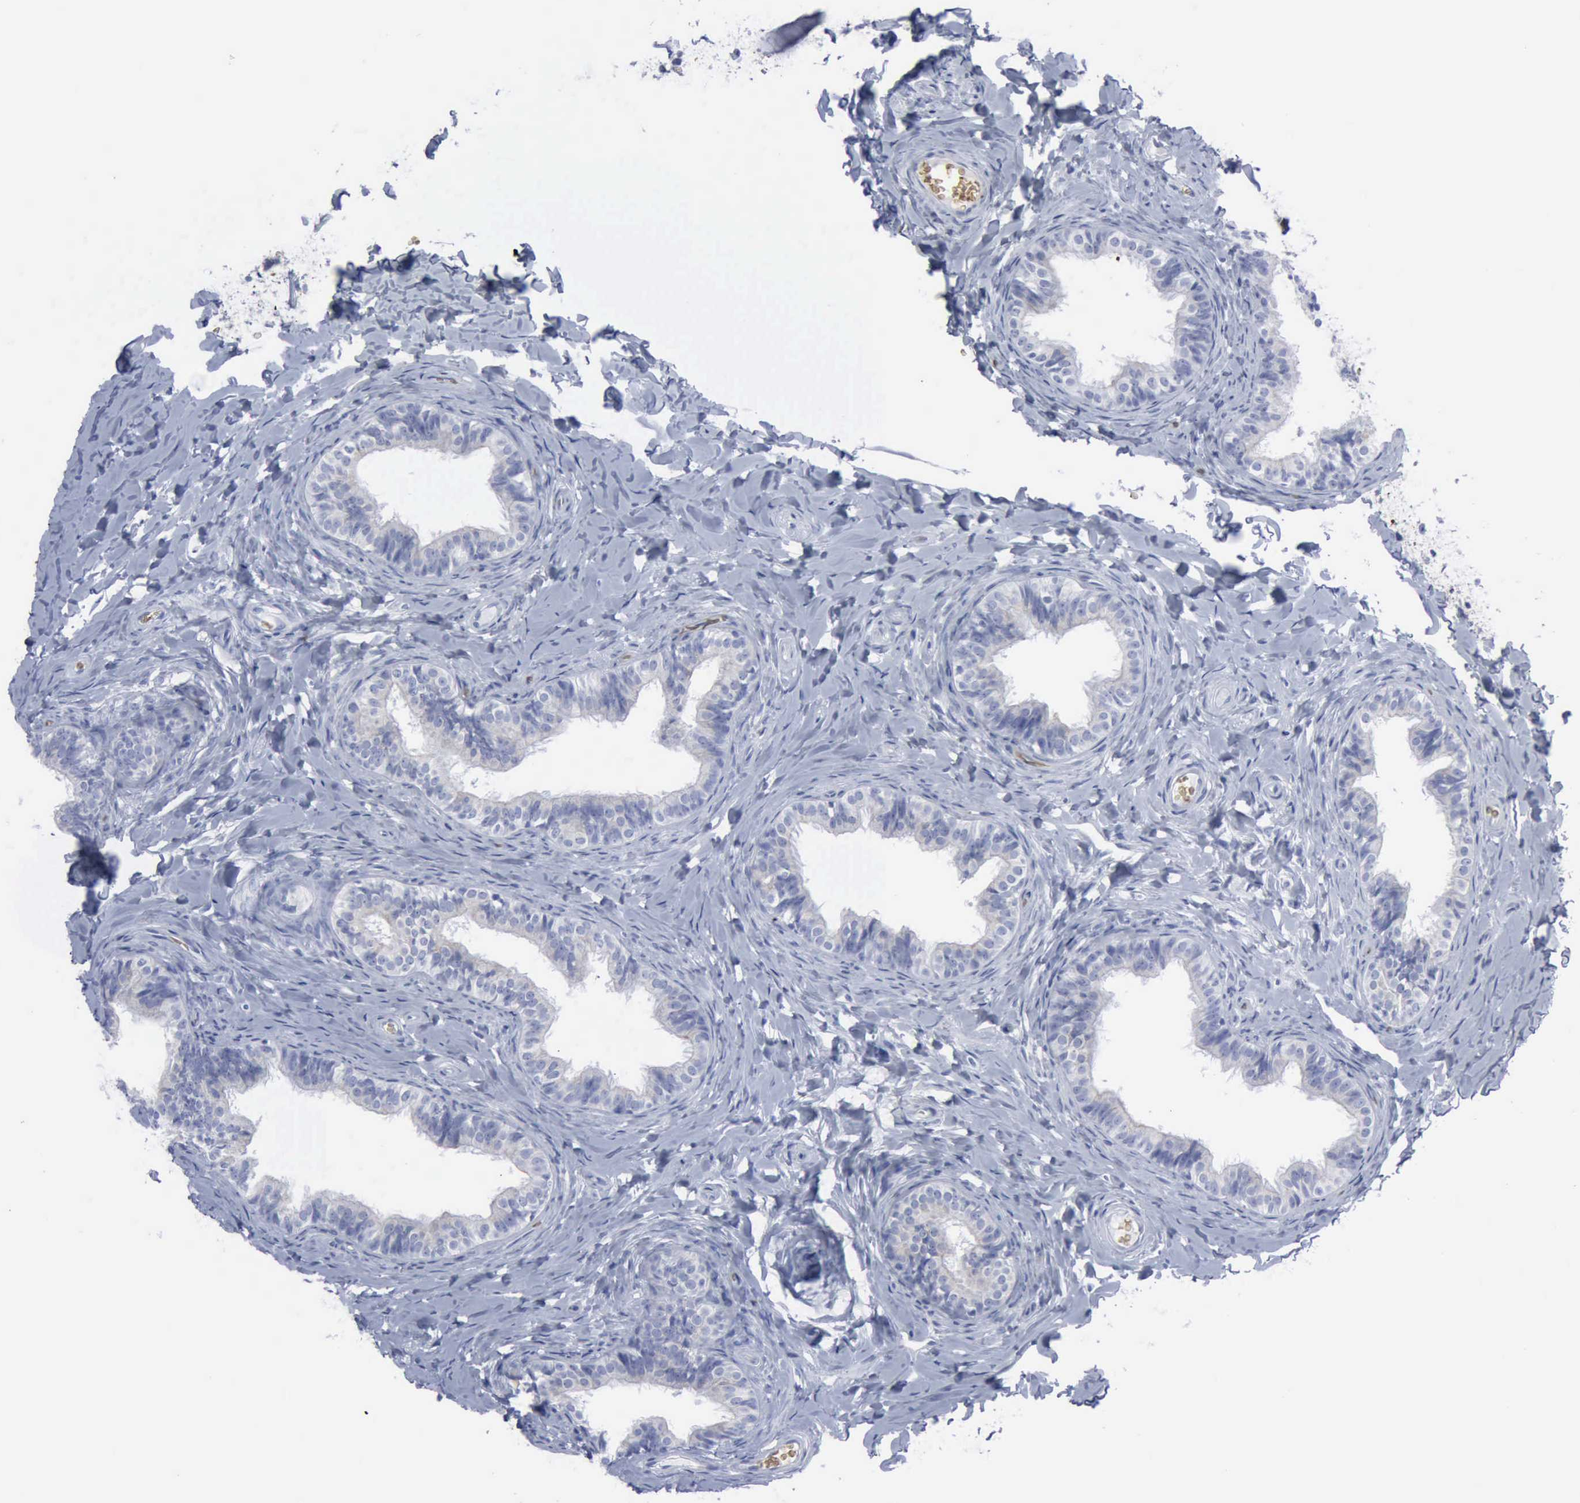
{"staining": {"intensity": "negative", "quantity": "none", "location": "none"}, "tissue": "epididymis", "cell_type": "Glandular cells", "image_type": "normal", "snomed": [{"axis": "morphology", "description": "Normal tissue, NOS"}, {"axis": "topography", "description": "Epididymis"}], "caption": "Glandular cells are negative for brown protein staining in normal epididymis. (Brightfield microscopy of DAB immunohistochemistry at high magnification).", "gene": "TGFB1", "patient": {"sex": "male", "age": 26}}